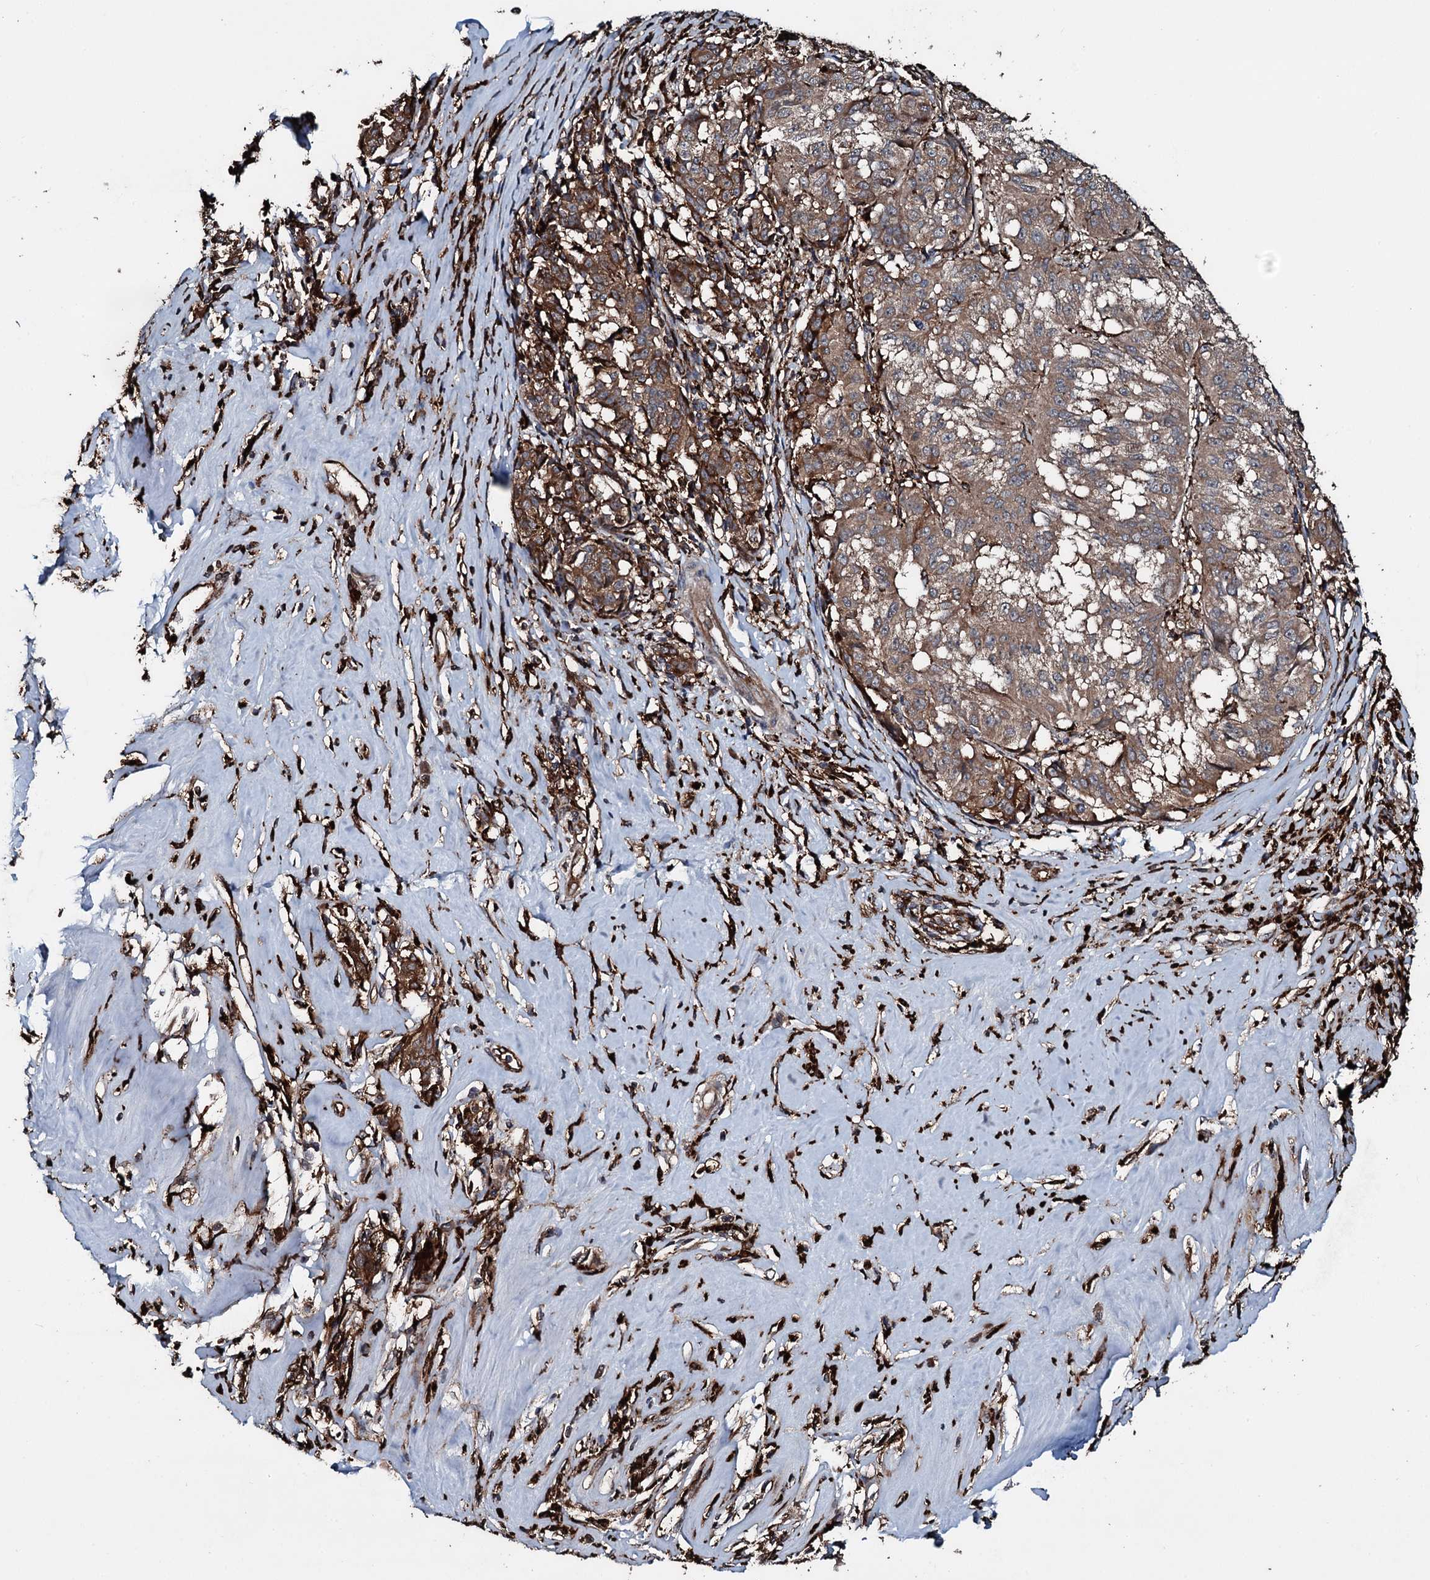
{"staining": {"intensity": "moderate", "quantity": ">75%", "location": "cytoplasmic/membranous"}, "tissue": "melanoma", "cell_type": "Tumor cells", "image_type": "cancer", "snomed": [{"axis": "morphology", "description": "Malignant melanoma, NOS"}, {"axis": "topography", "description": "Skin"}], "caption": "Immunohistochemical staining of malignant melanoma shows medium levels of moderate cytoplasmic/membranous protein positivity in approximately >75% of tumor cells.", "gene": "TPGS2", "patient": {"sex": "female", "age": 72}}